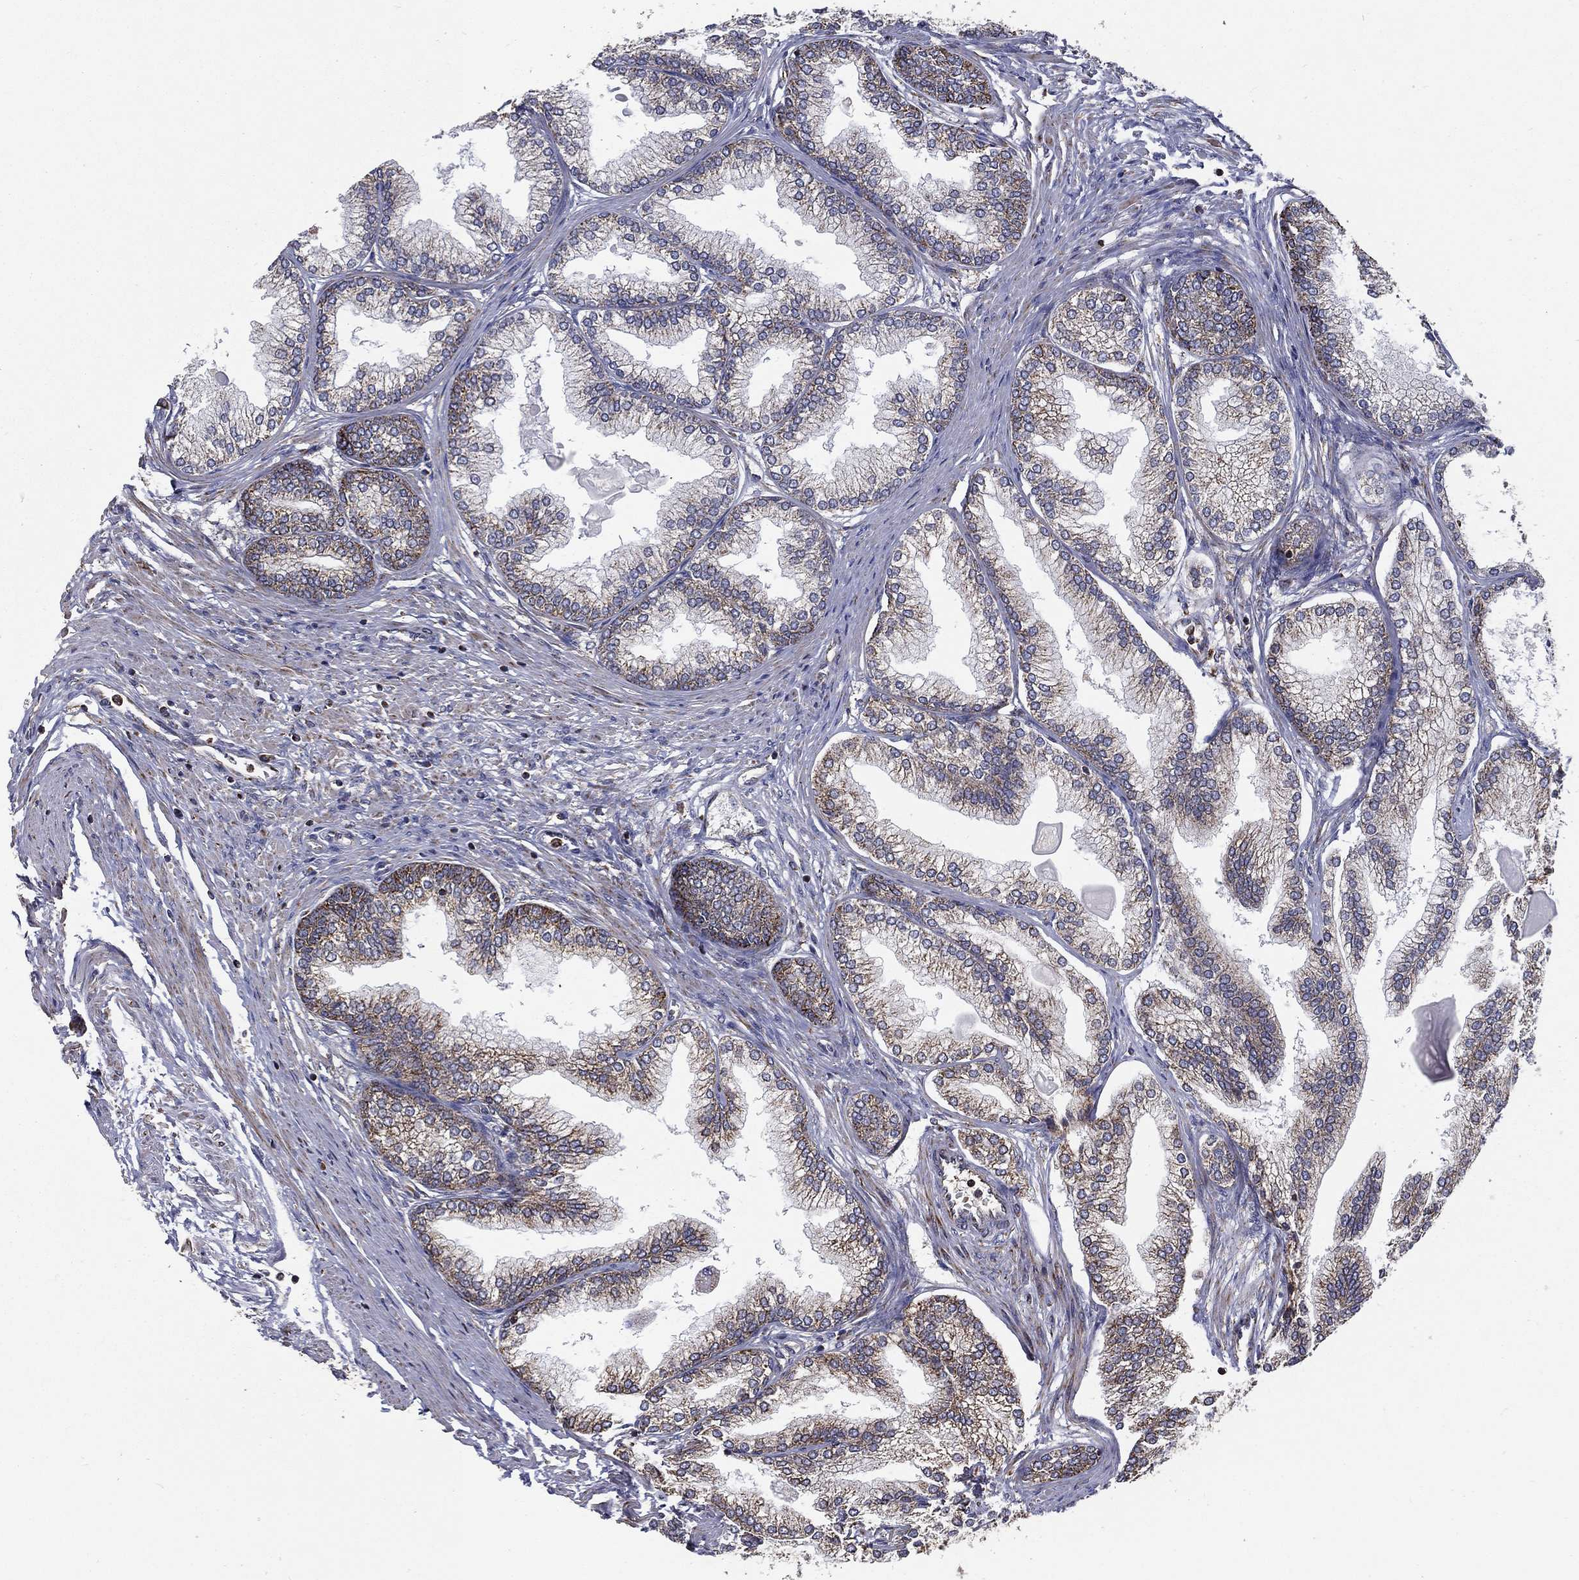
{"staining": {"intensity": "moderate", "quantity": "25%-75%", "location": "cytoplasmic/membranous"}, "tissue": "prostate", "cell_type": "Glandular cells", "image_type": "normal", "snomed": [{"axis": "morphology", "description": "Normal tissue, NOS"}, {"axis": "topography", "description": "Prostate"}], "caption": "The micrograph reveals staining of normal prostate, revealing moderate cytoplasmic/membranous protein expression (brown color) within glandular cells. (DAB (3,3'-diaminobenzidine) IHC with brightfield microscopy, high magnification).", "gene": "MT", "patient": {"sex": "male", "age": 72}}